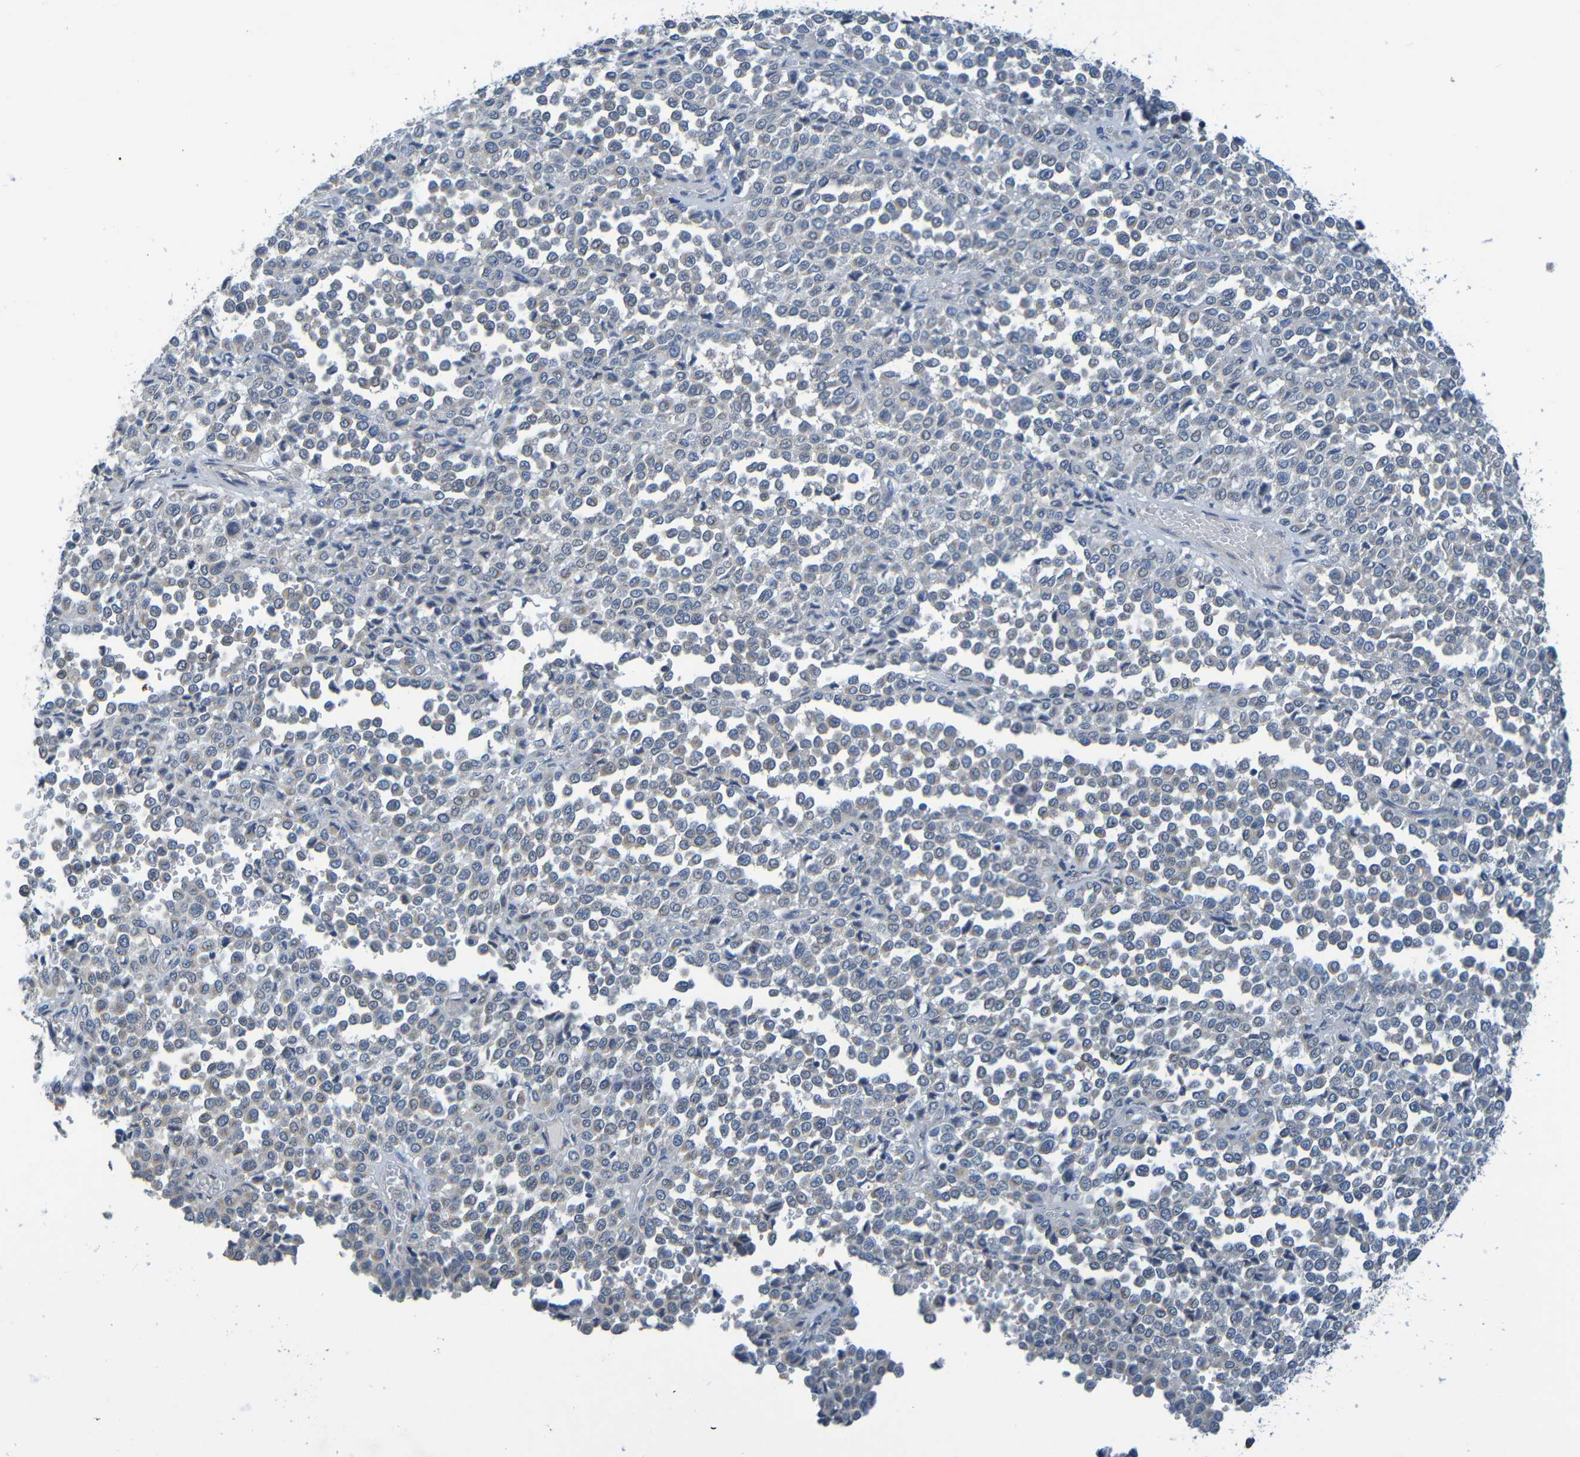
{"staining": {"intensity": "weak", "quantity": "<25%", "location": "cytoplasmic/membranous"}, "tissue": "melanoma", "cell_type": "Tumor cells", "image_type": "cancer", "snomed": [{"axis": "morphology", "description": "Malignant melanoma, Metastatic site"}, {"axis": "topography", "description": "Pancreas"}], "caption": "Immunohistochemistry of human malignant melanoma (metastatic site) displays no expression in tumor cells. The staining was performed using DAB (3,3'-diaminobenzidine) to visualize the protein expression in brown, while the nuclei were stained in blue with hematoxylin (Magnification: 20x).", "gene": "CYP4F2", "patient": {"sex": "female", "age": 30}}